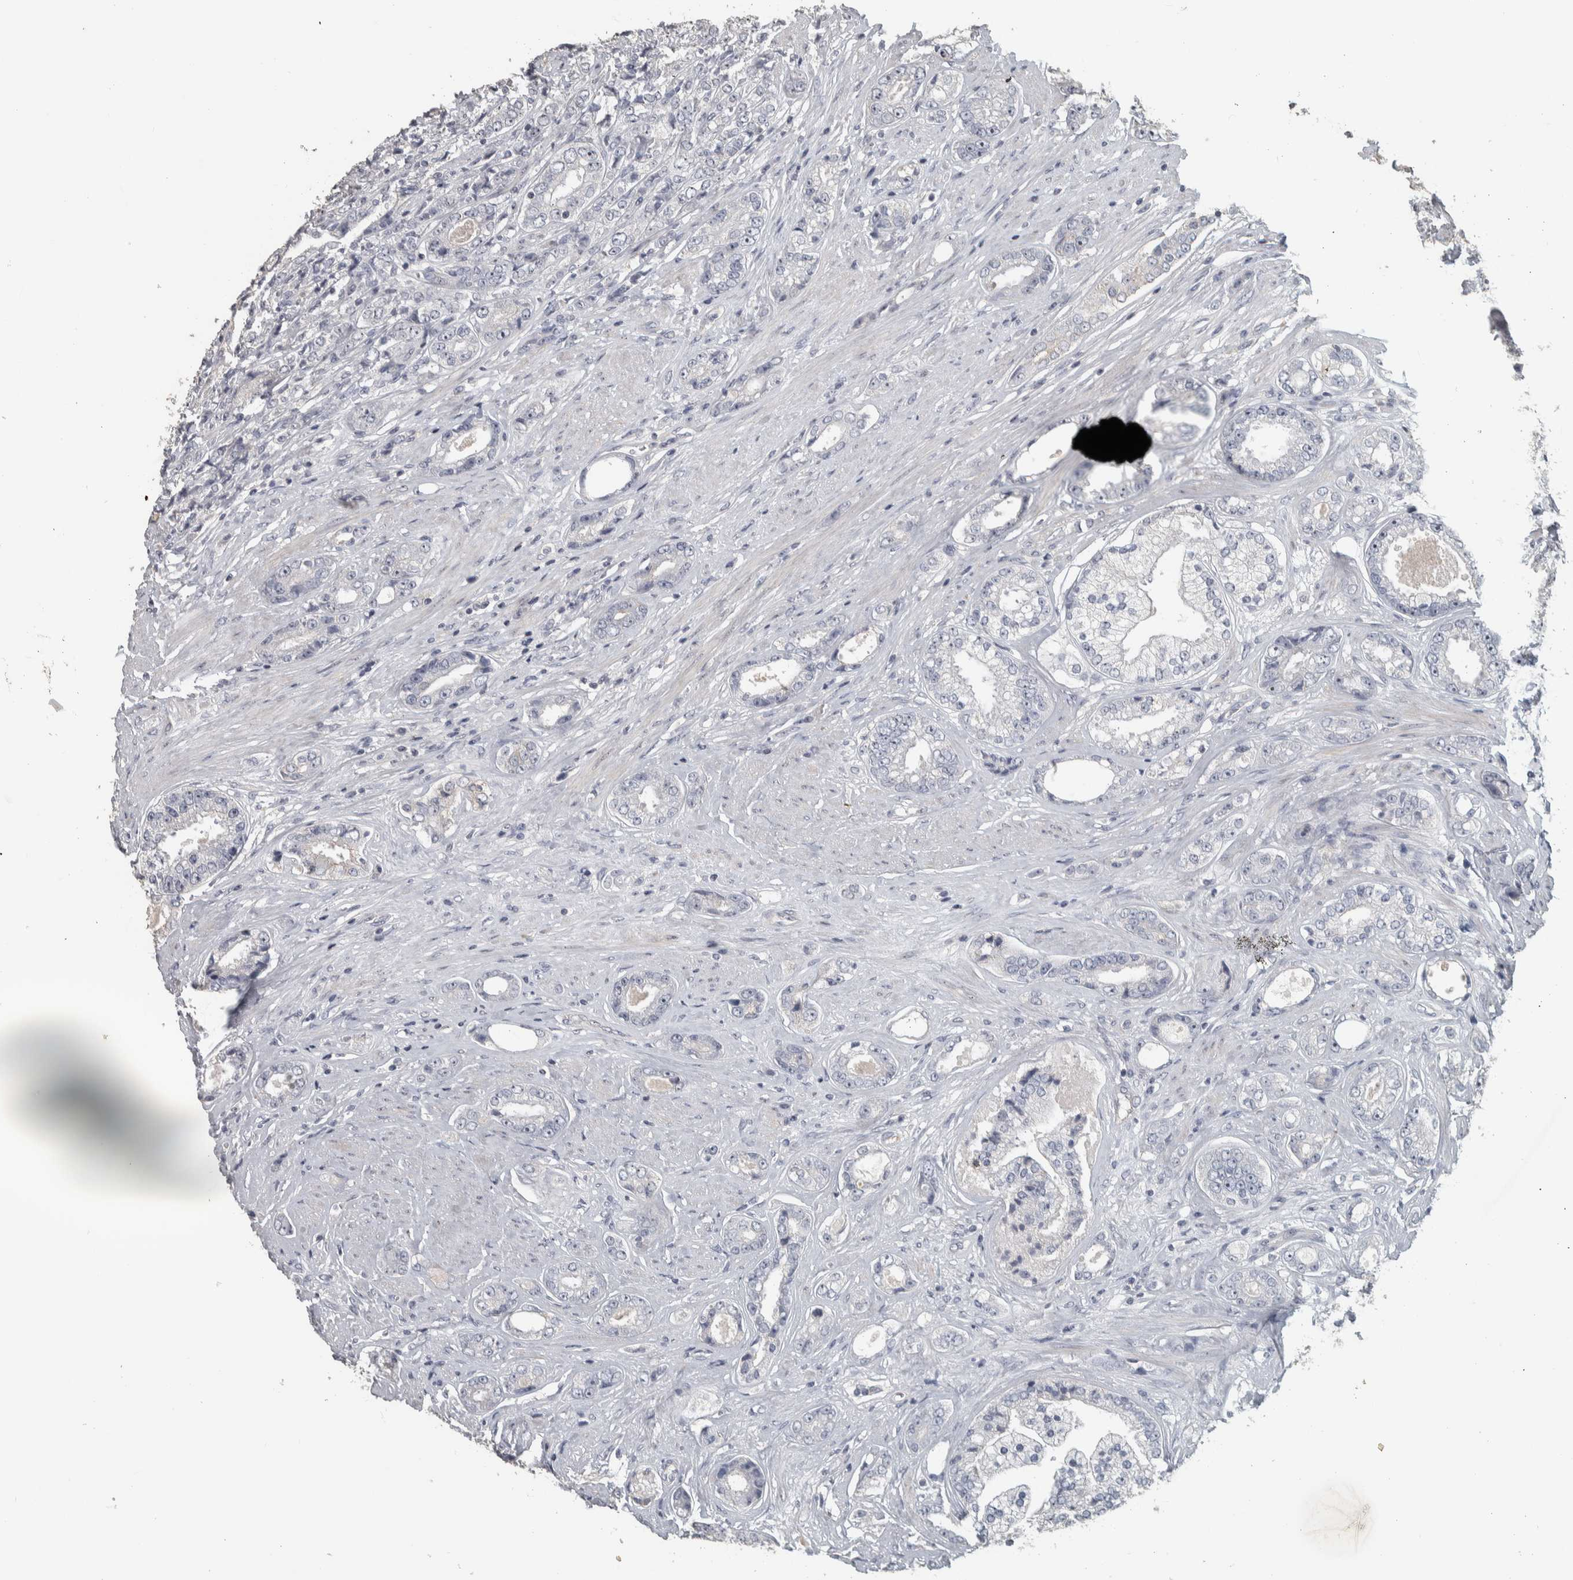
{"staining": {"intensity": "weak", "quantity": "<25%", "location": "nuclear"}, "tissue": "prostate cancer", "cell_type": "Tumor cells", "image_type": "cancer", "snomed": [{"axis": "morphology", "description": "Adenocarcinoma, High grade"}, {"axis": "topography", "description": "Prostate"}], "caption": "This histopathology image is of prostate high-grade adenocarcinoma stained with immunohistochemistry (IHC) to label a protein in brown with the nuclei are counter-stained blue. There is no positivity in tumor cells.", "gene": "DCAF10", "patient": {"sex": "male", "age": 61}}